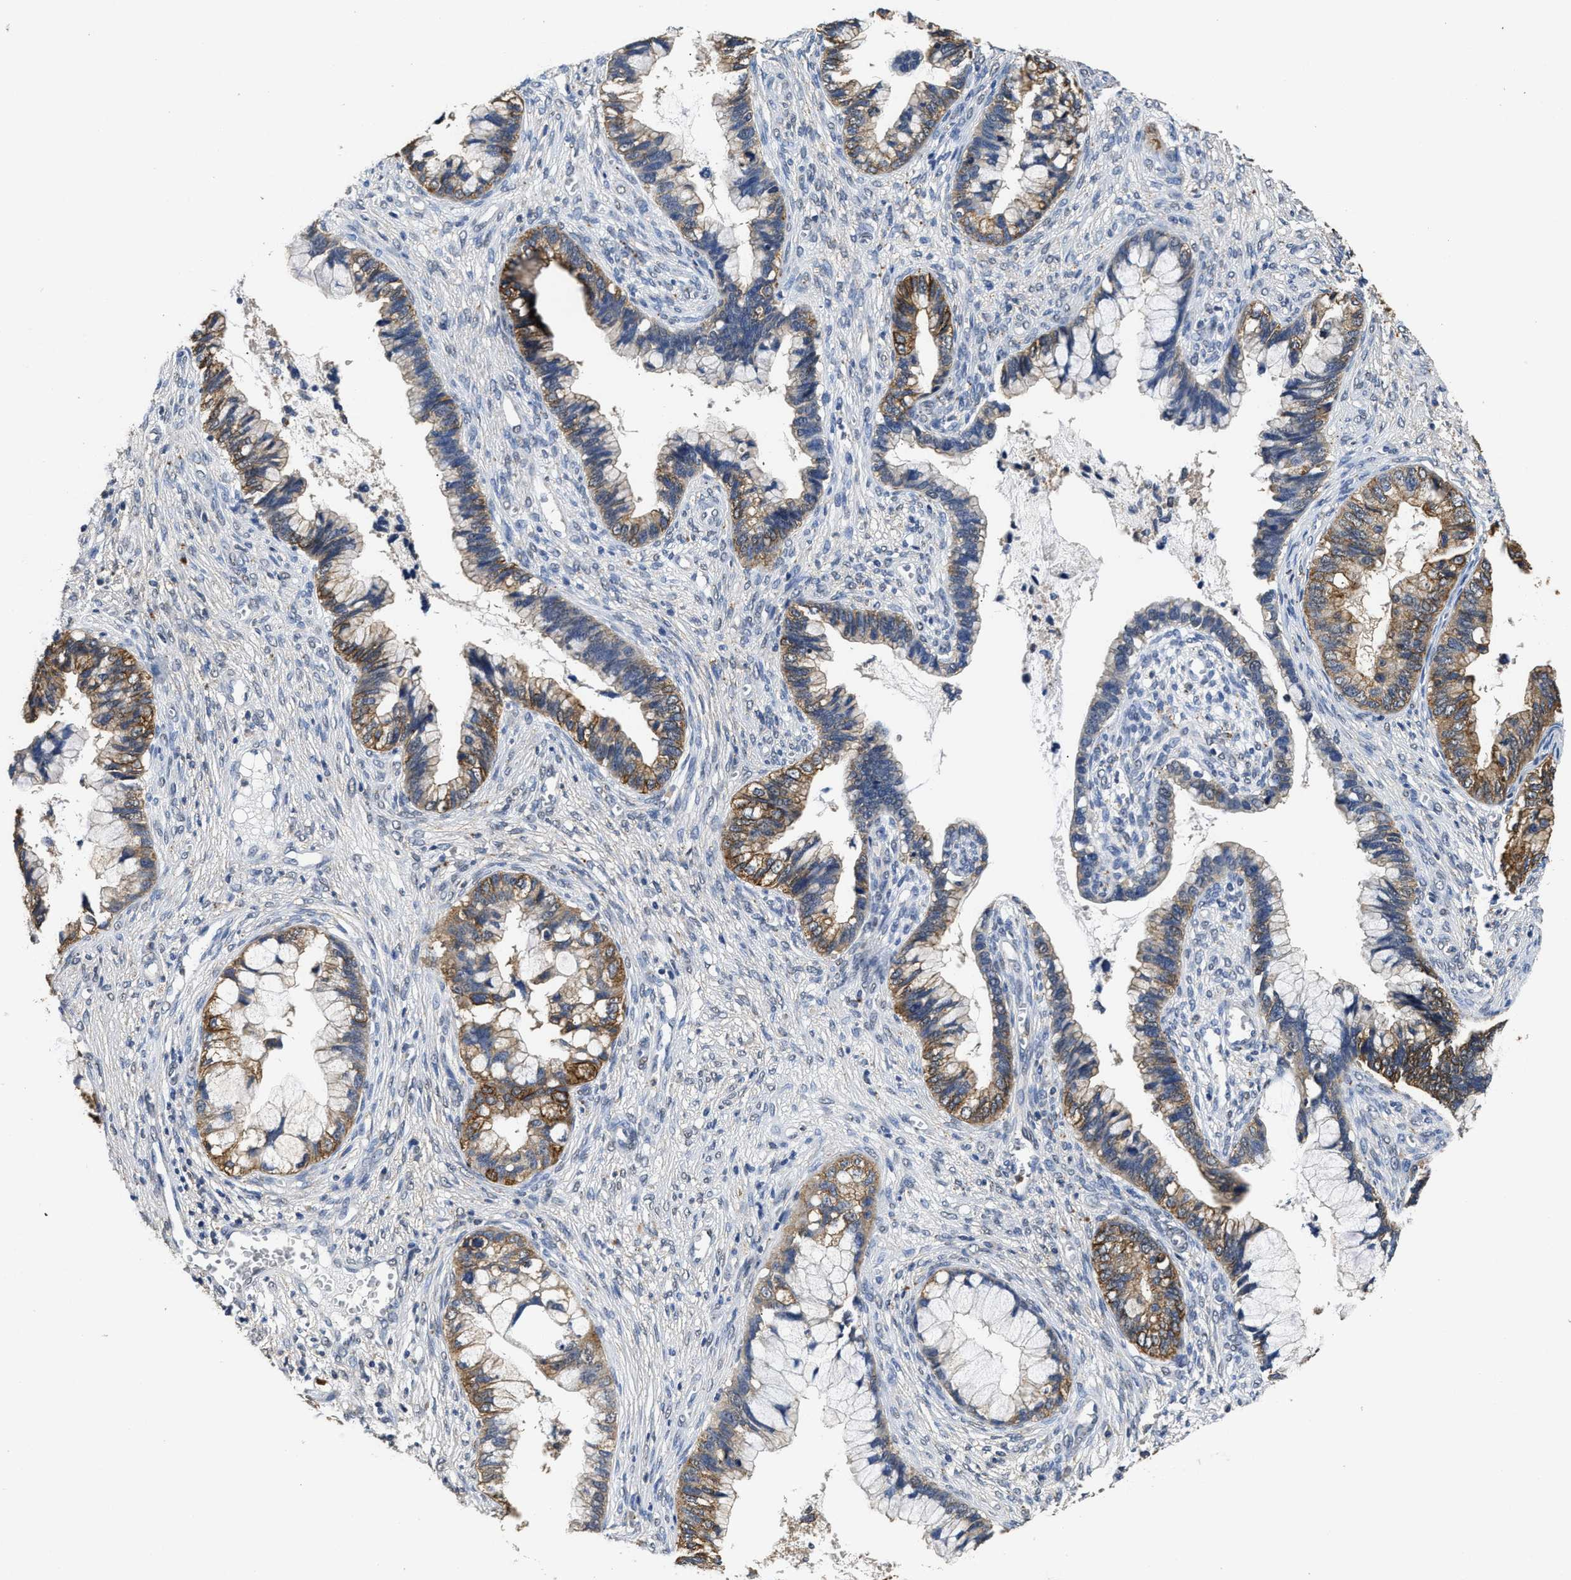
{"staining": {"intensity": "moderate", "quantity": ">75%", "location": "cytoplasmic/membranous"}, "tissue": "cervical cancer", "cell_type": "Tumor cells", "image_type": "cancer", "snomed": [{"axis": "morphology", "description": "Adenocarcinoma, NOS"}, {"axis": "topography", "description": "Cervix"}], "caption": "Immunohistochemical staining of adenocarcinoma (cervical) displays medium levels of moderate cytoplasmic/membranous protein staining in approximately >75% of tumor cells.", "gene": "CTNNA1", "patient": {"sex": "female", "age": 44}}